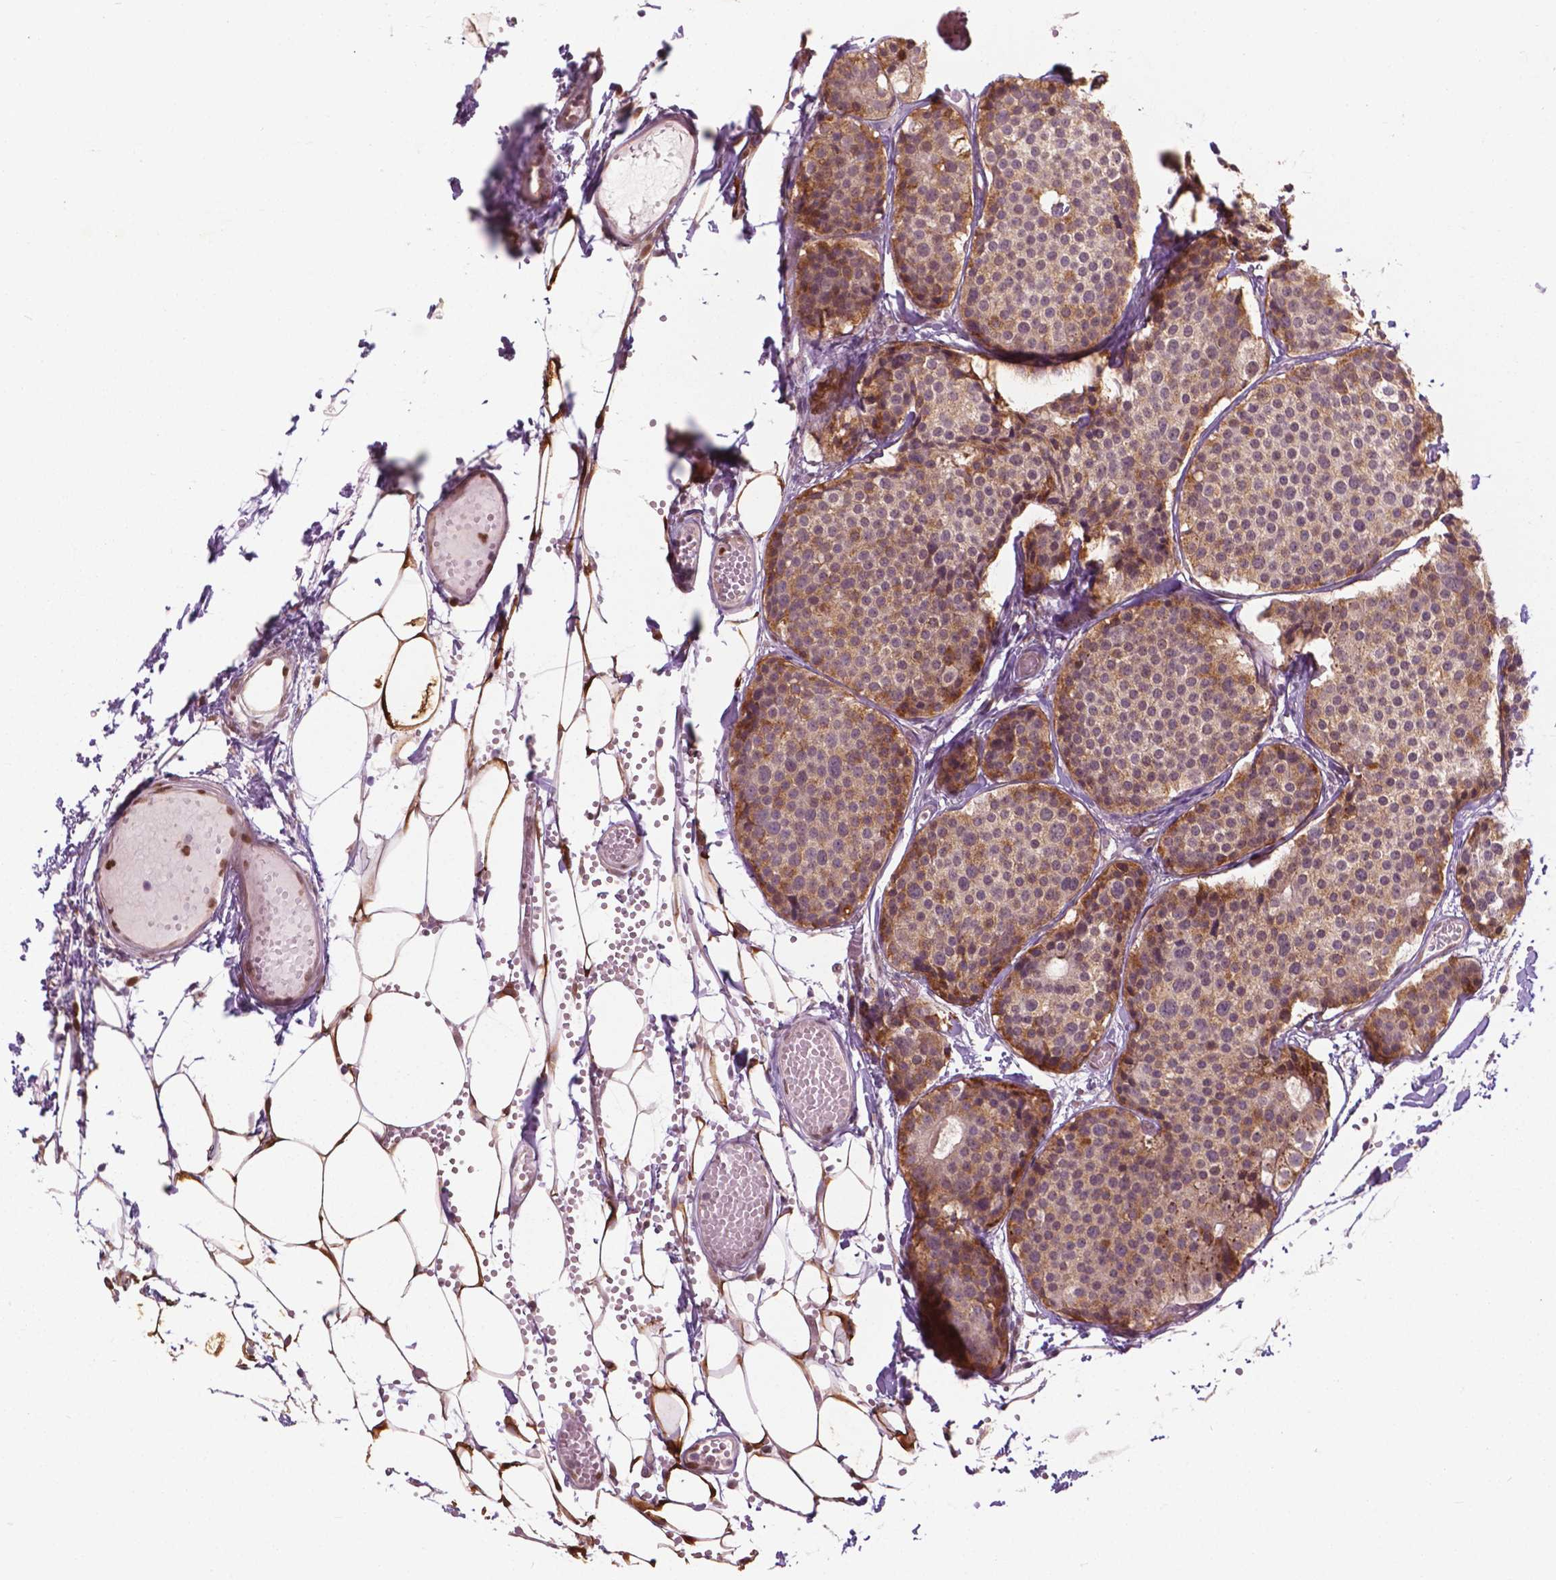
{"staining": {"intensity": "weak", "quantity": "<25%", "location": "cytoplasmic/membranous"}, "tissue": "carcinoid", "cell_type": "Tumor cells", "image_type": "cancer", "snomed": [{"axis": "morphology", "description": "Carcinoid, malignant, NOS"}, {"axis": "topography", "description": "Small intestine"}], "caption": "Immunohistochemistry micrograph of human carcinoid (malignant) stained for a protein (brown), which exhibits no expression in tumor cells. (Stains: DAB IHC with hematoxylin counter stain, Microscopy: brightfield microscopy at high magnification).", "gene": "NFAT5", "patient": {"sex": "female", "age": 65}}